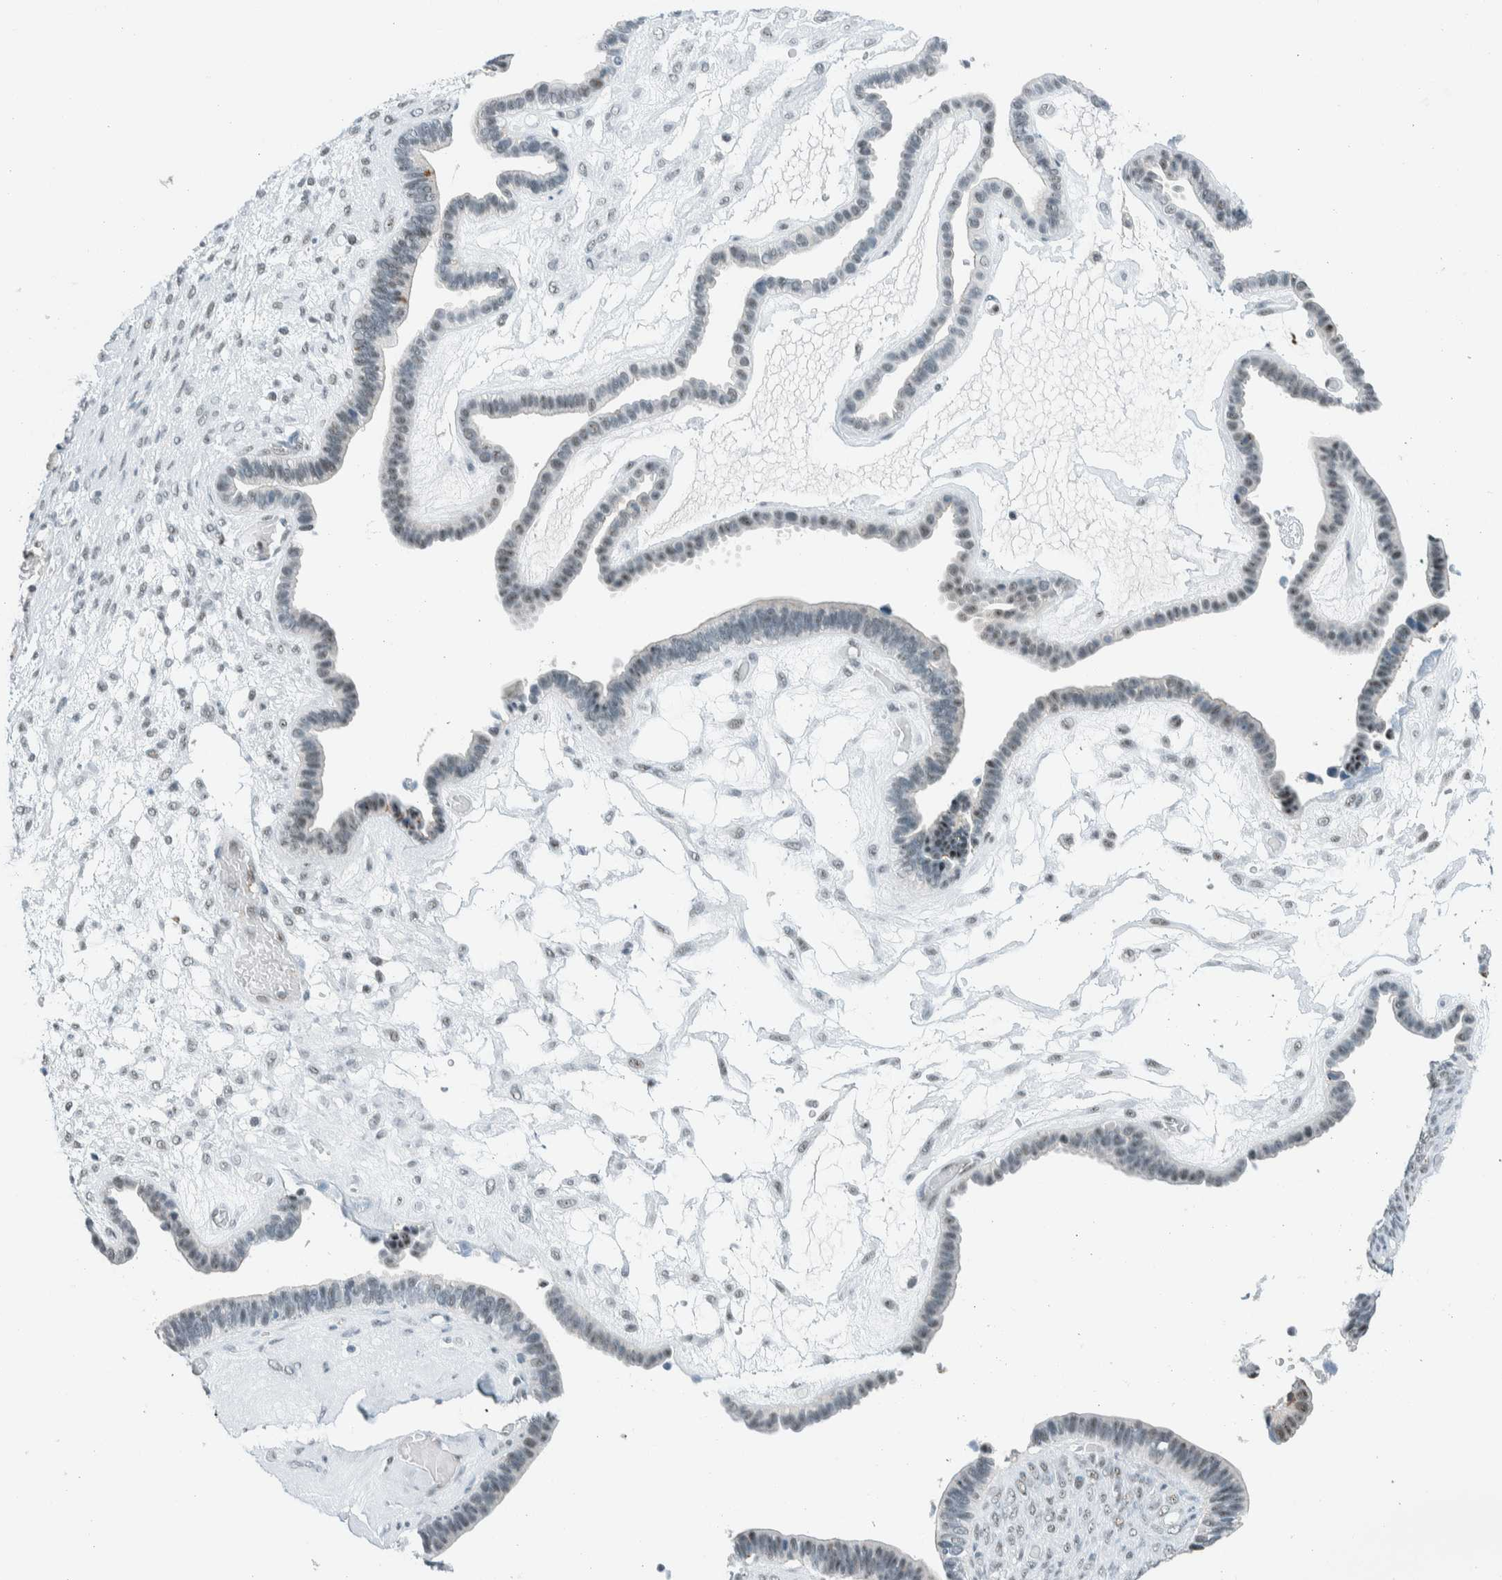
{"staining": {"intensity": "weak", "quantity": "25%-75%", "location": "cytoplasmic/membranous,nuclear"}, "tissue": "ovarian cancer", "cell_type": "Tumor cells", "image_type": "cancer", "snomed": [{"axis": "morphology", "description": "Cystadenocarcinoma, serous, NOS"}, {"axis": "topography", "description": "Ovary"}], "caption": "Brown immunohistochemical staining in human serous cystadenocarcinoma (ovarian) demonstrates weak cytoplasmic/membranous and nuclear positivity in approximately 25%-75% of tumor cells.", "gene": "CYSRT1", "patient": {"sex": "female", "age": 56}}